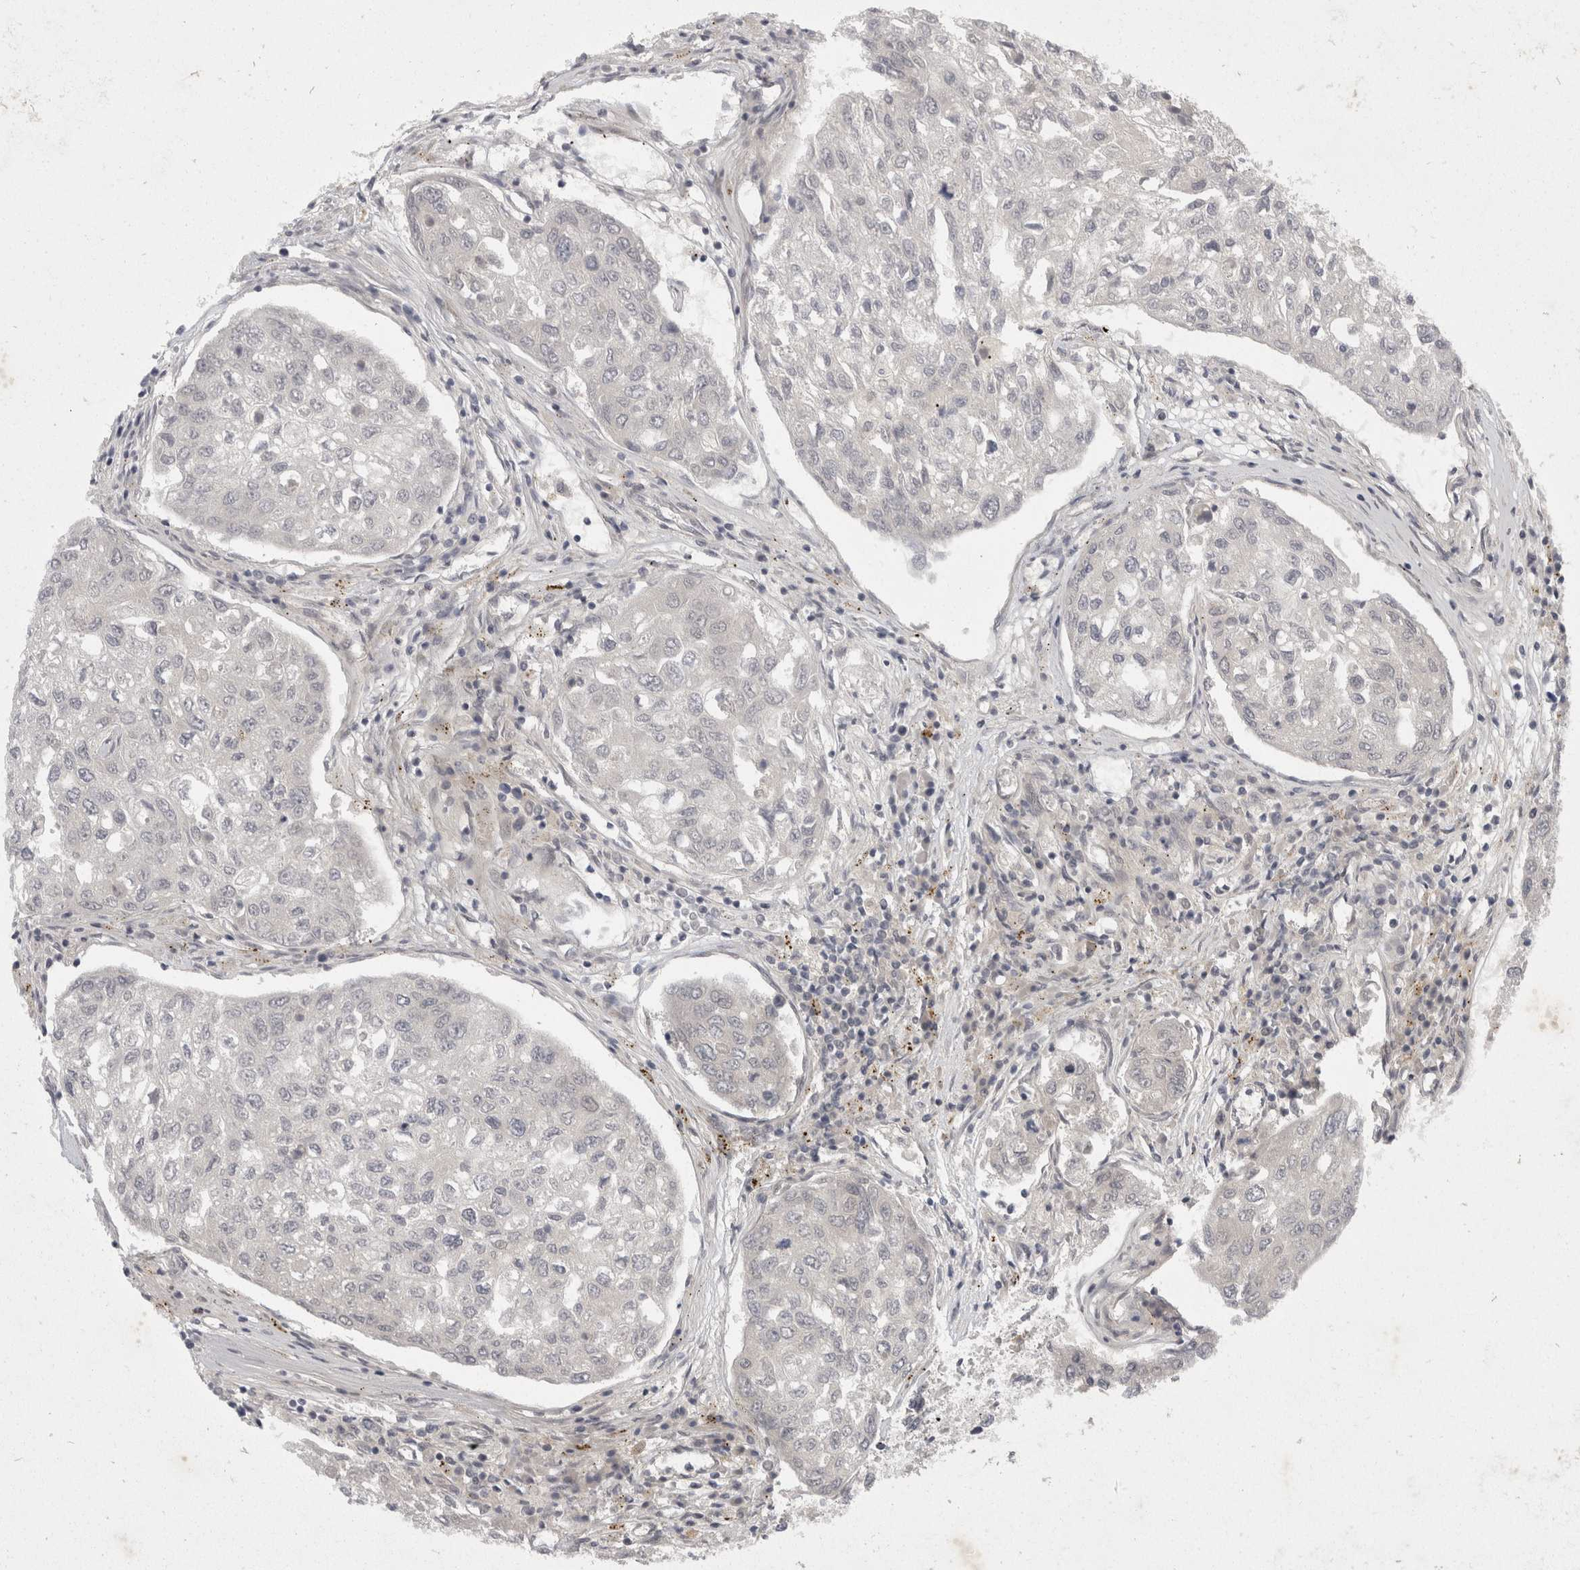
{"staining": {"intensity": "negative", "quantity": "none", "location": "none"}, "tissue": "urothelial cancer", "cell_type": "Tumor cells", "image_type": "cancer", "snomed": [{"axis": "morphology", "description": "Urothelial carcinoma, High grade"}, {"axis": "topography", "description": "Lymph node"}, {"axis": "topography", "description": "Urinary bladder"}], "caption": "DAB (3,3'-diaminobenzidine) immunohistochemical staining of human urothelial carcinoma (high-grade) demonstrates no significant positivity in tumor cells.", "gene": "TOM1L2", "patient": {"sex": "male", "age": 51}}